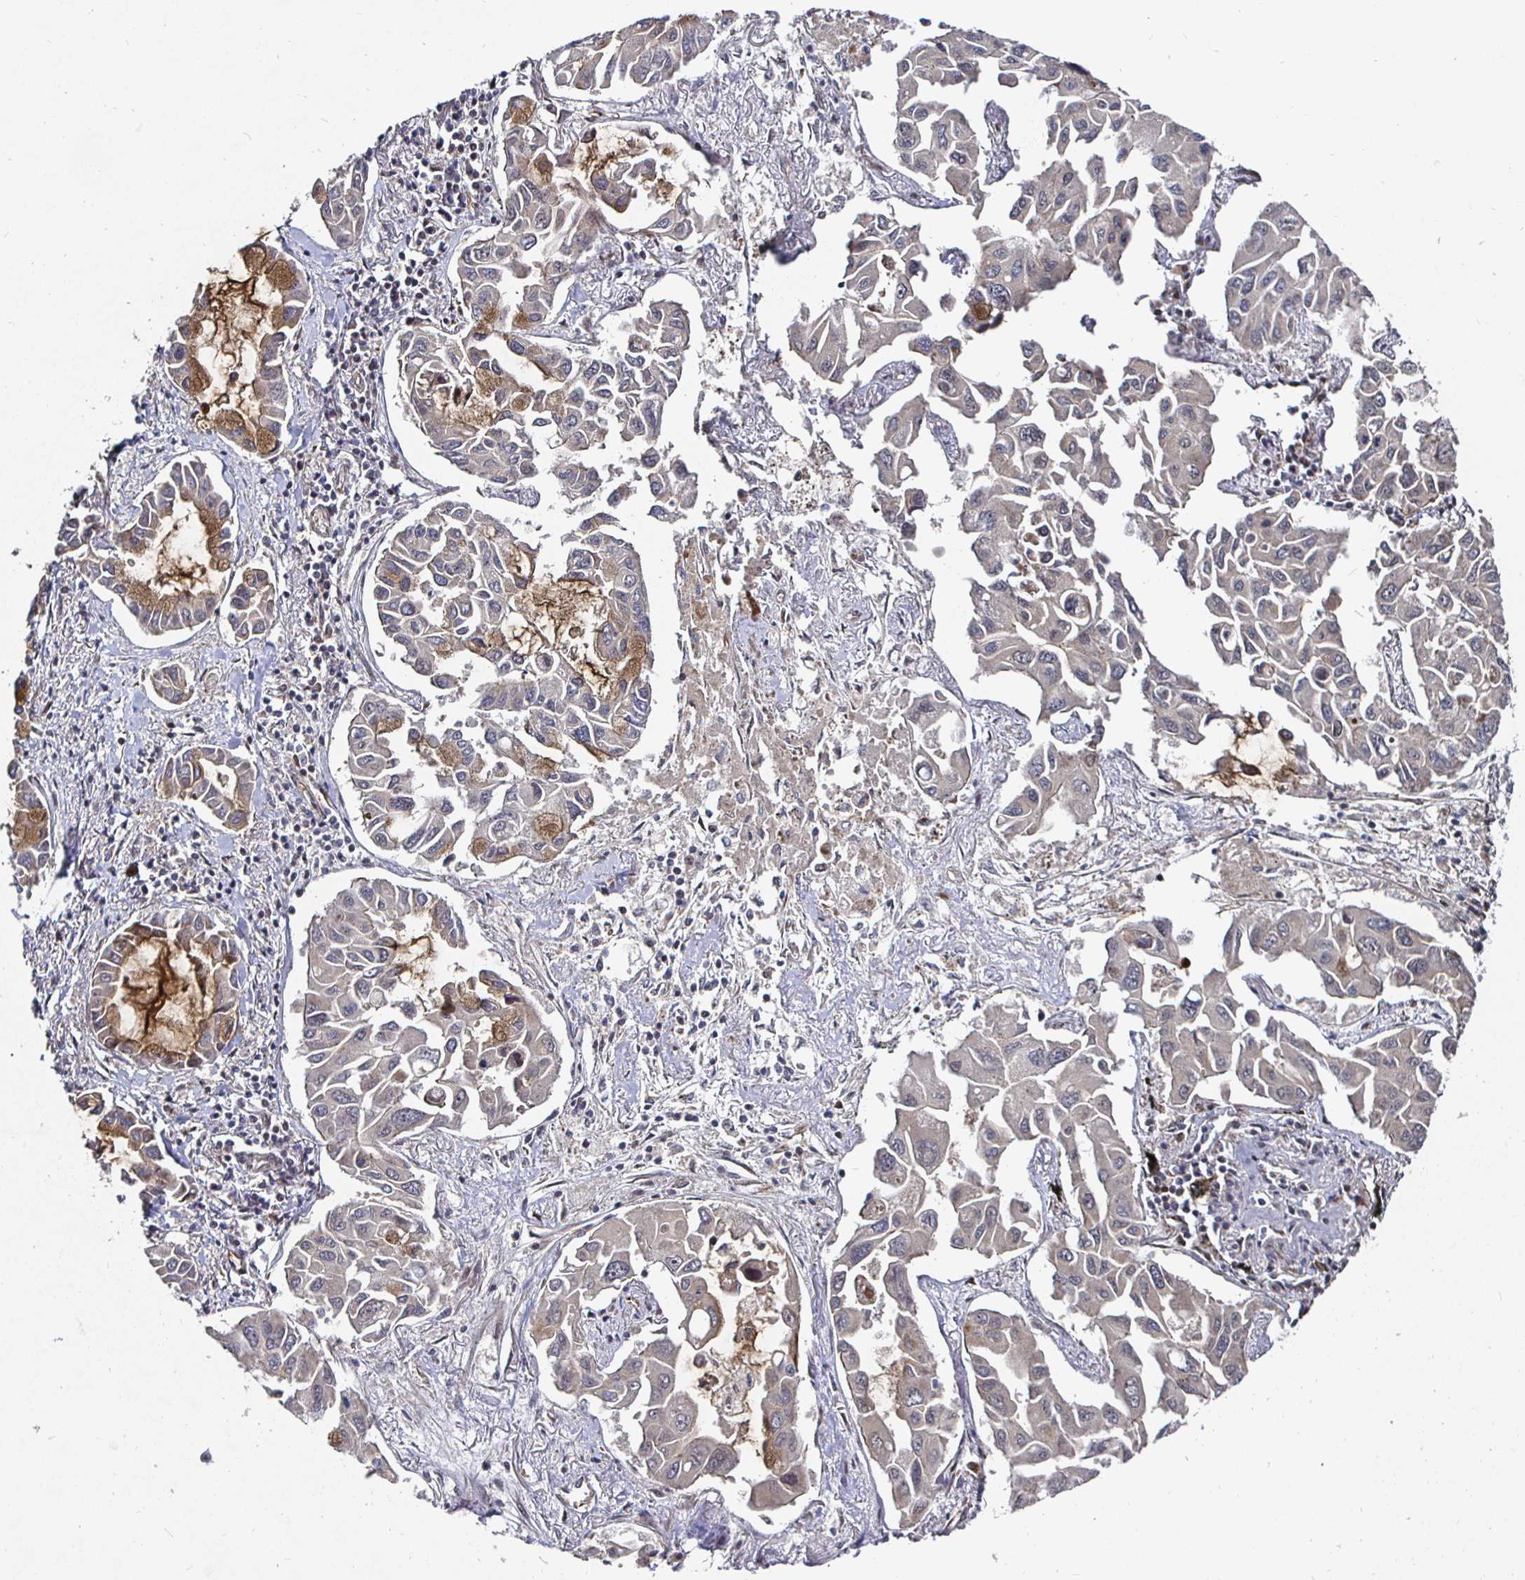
{"staining": {"intensity": "moderate", "quantity": "<25%", "location": "cytoplasmic/membranous"}, "tissue": "lung cancer", "cell_type": "Tumor cells", "image_type": "cancer", "snomed": [{"axis": "morphology", "description": "Adenocarcinoma, NOS"}, {"axis": "topography", "description": "Lung"}], "caption": "A high-resolution micrograph shows IHC staining of lung cancer, which shows moderate cytoplasmic/membranous positivity in approximately <25% of tumor cells.", "gene": "TBKBP1", "patient": {"sex": "male", "age": 64}}